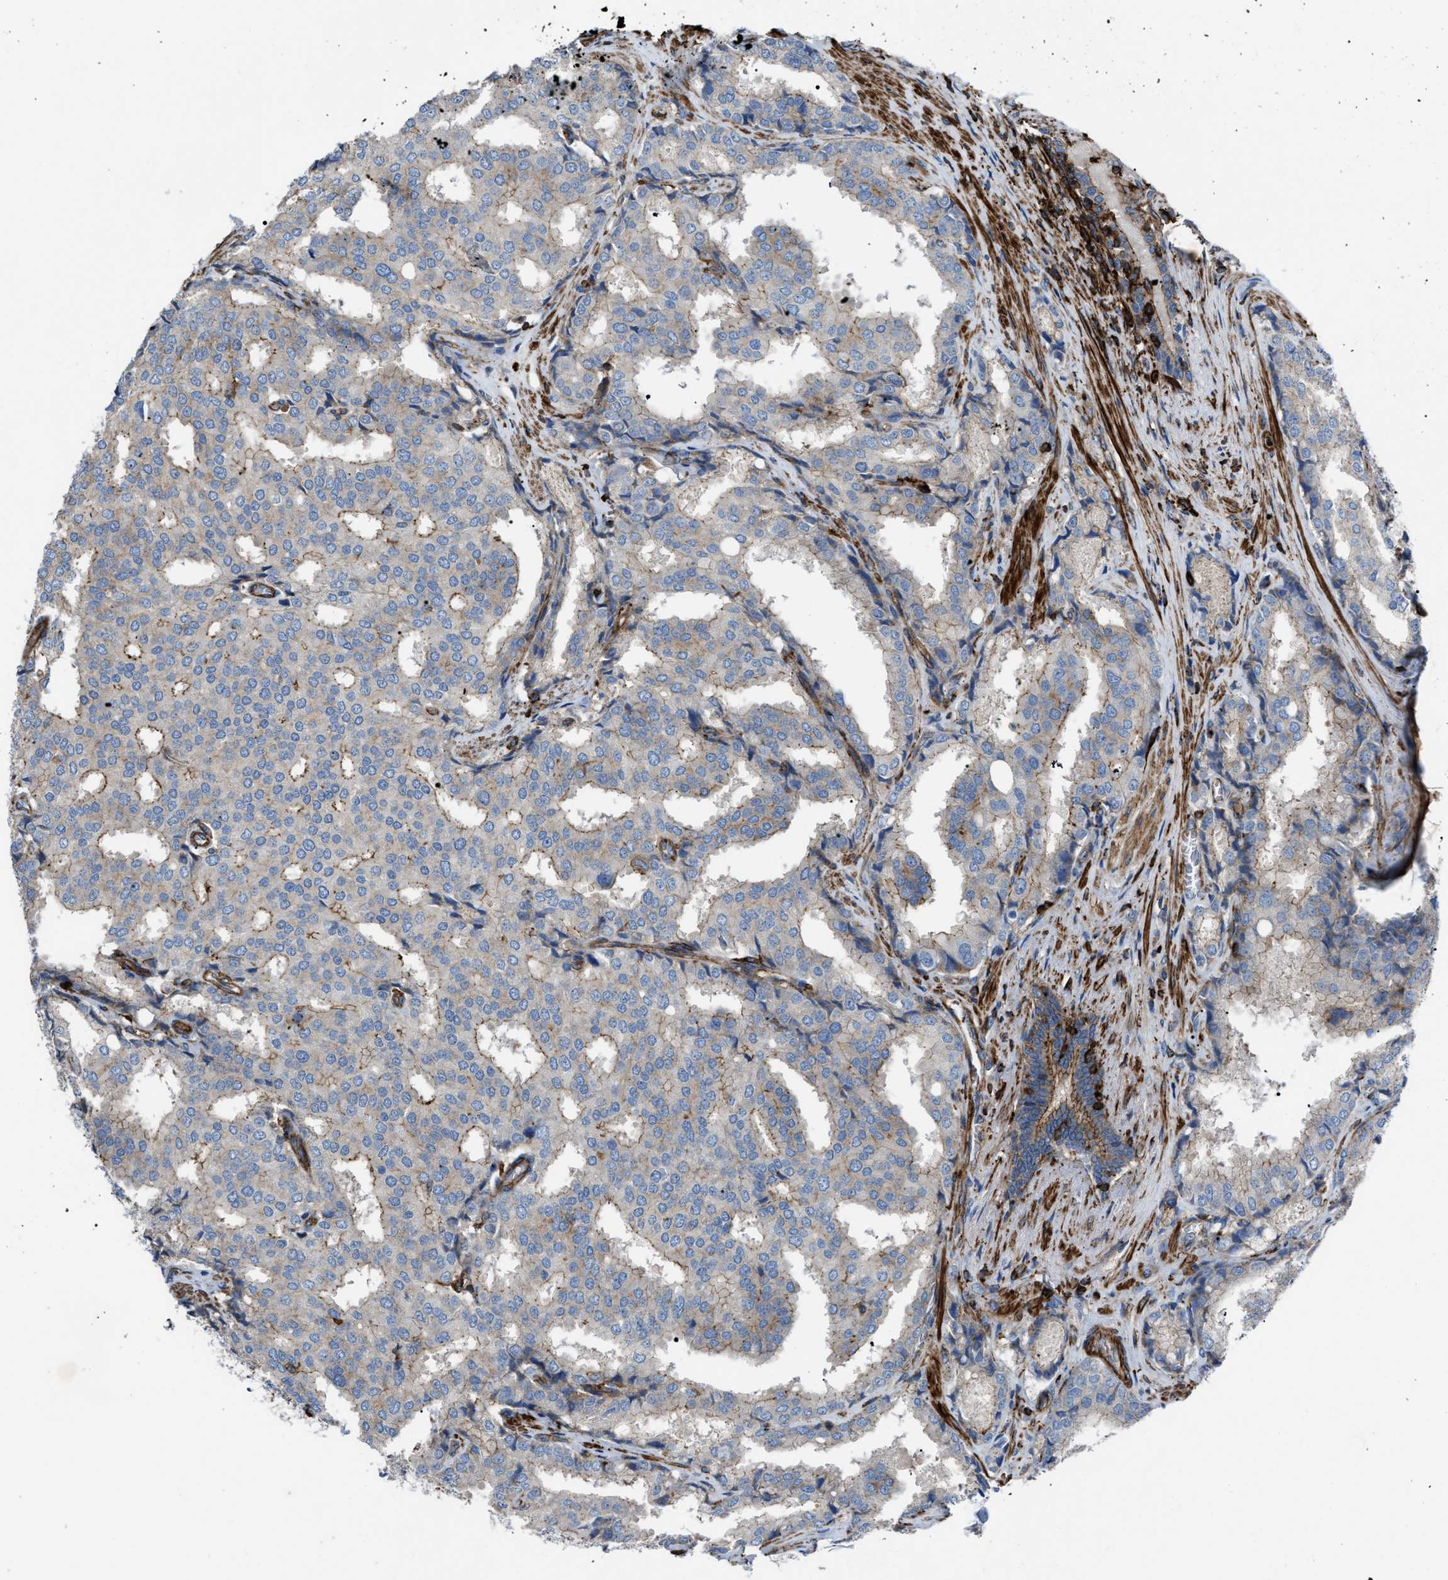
{"staining": {"intensity": "weak", "quantity": "<25%", "location": "cytoplasmic/membranous"}, "tissue": "prostate cancer", "cell_type": "Tumor cells", "image_type": "cancer", "snomed": [{"axis": "morphology", "description": "Adenocarcinoma, High grade"}, {"axis": "topography", "description": "Prostate"}], "caption": "This histopathology image is of high-grade adenocarcinoma (prostate) stained with immunohistochemistry (IHC) to label a protein in brown with the nuclei are counter-stained blue. There is no expression in tumor cells. (DAB IHC with hematoxylin counter stain).", "gene": "AGPAT2", "patient": {"sex": "male", "age": 50}}